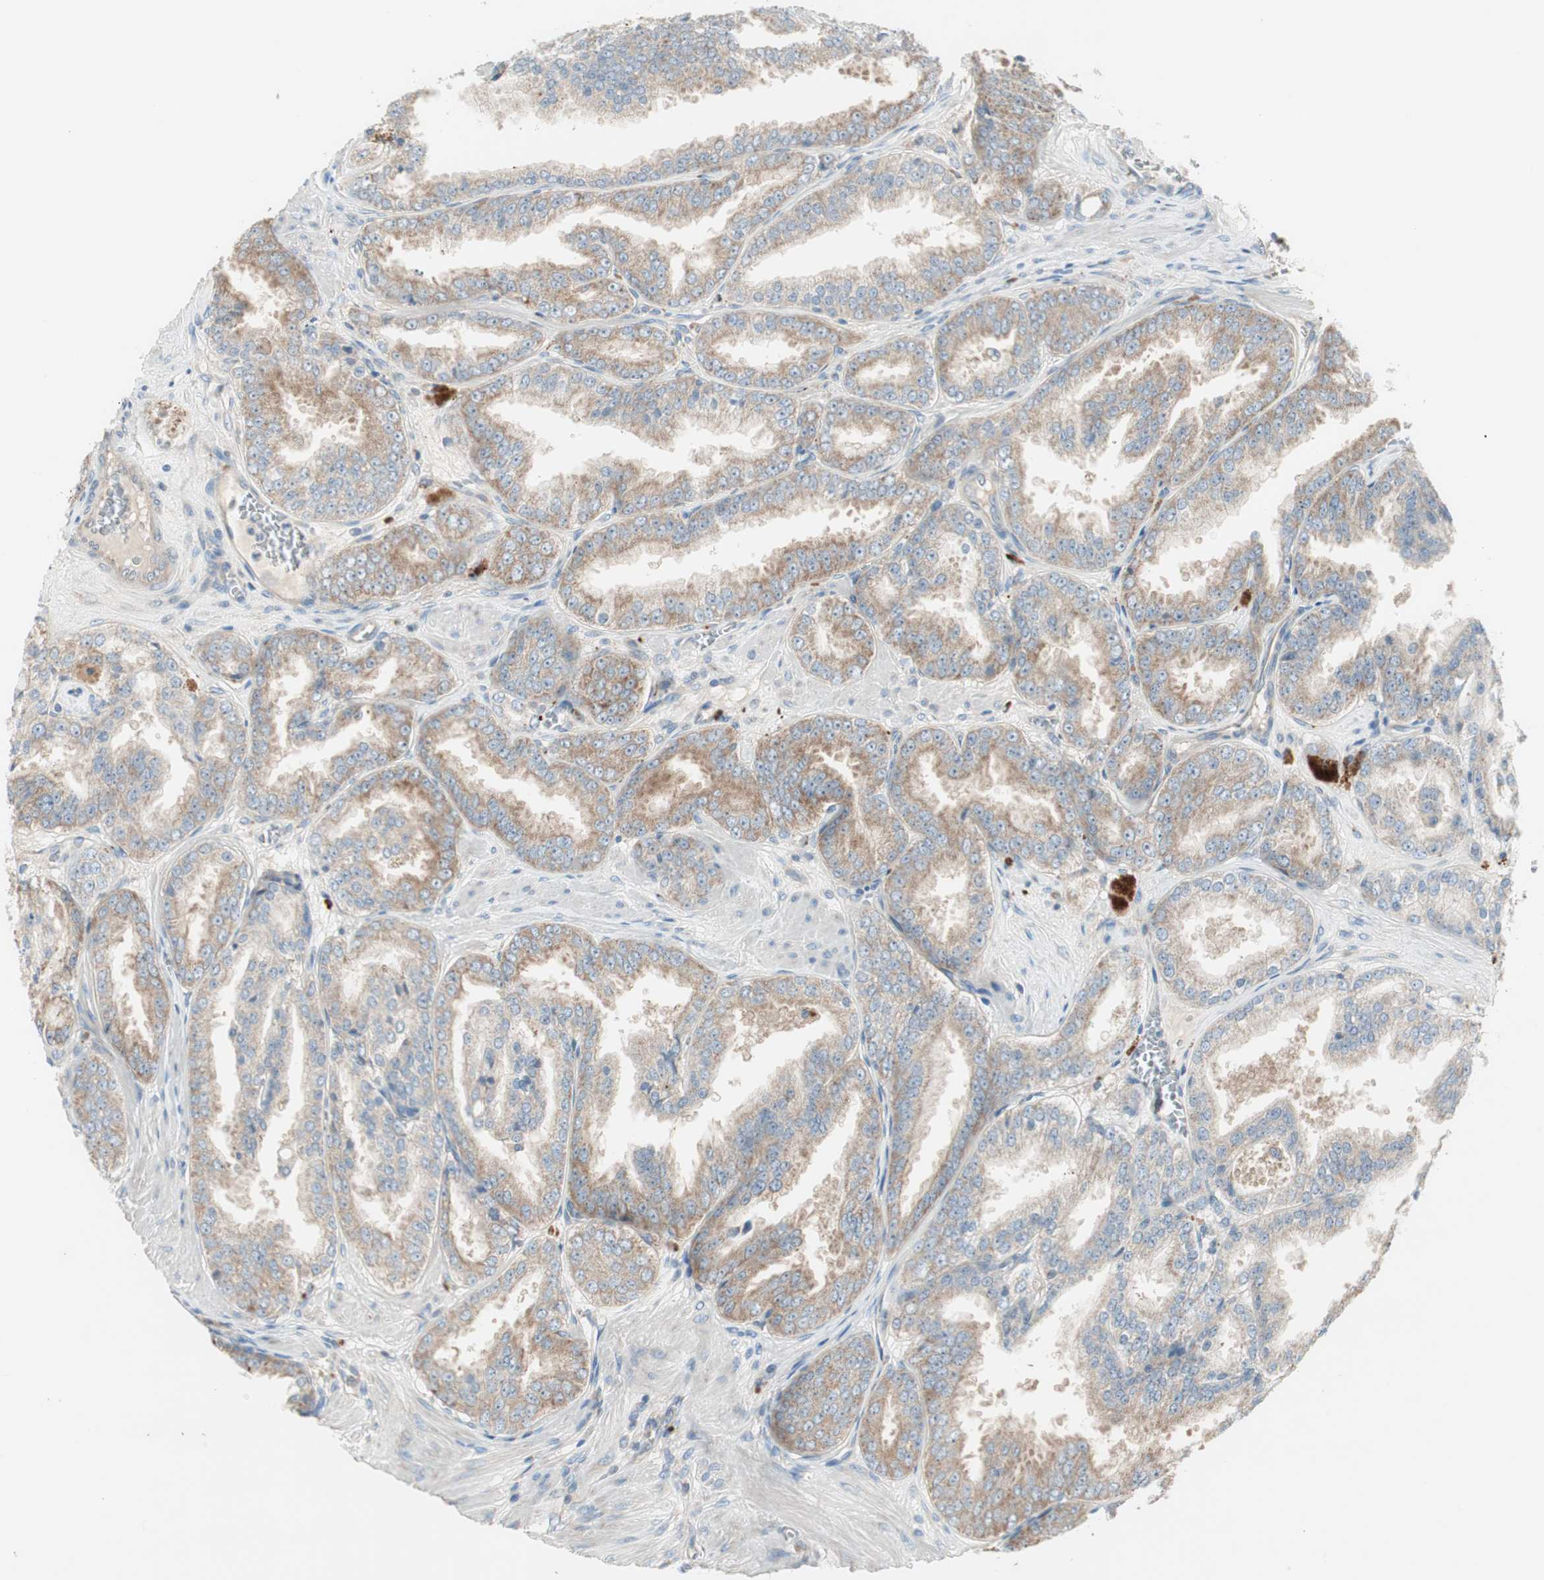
{"staining": {"intensity": "moderate", "quantity": ">75%", "location": "cytoplasmic/membranous"}, "tissue": "prostate cancer", "cell_type": "Tumor cells", "image_type": "cancer", "snomed": [{"axis": "morphology", "description": "Adenocarcinoma, High grade"}, {"axis": "topography", "description": "Prostate"}], "caption": "Immunohistochemistry (DAB (3,3'-diaminobenzidine)) staining of human prostate cancer (high-grade adenocarcinoma) reveals moderate cytoplasmic/membranous protein positivity in about >75% of tumor cells.", "gene": "RPL23", "patient": {"sex": "male", "age": 61}}